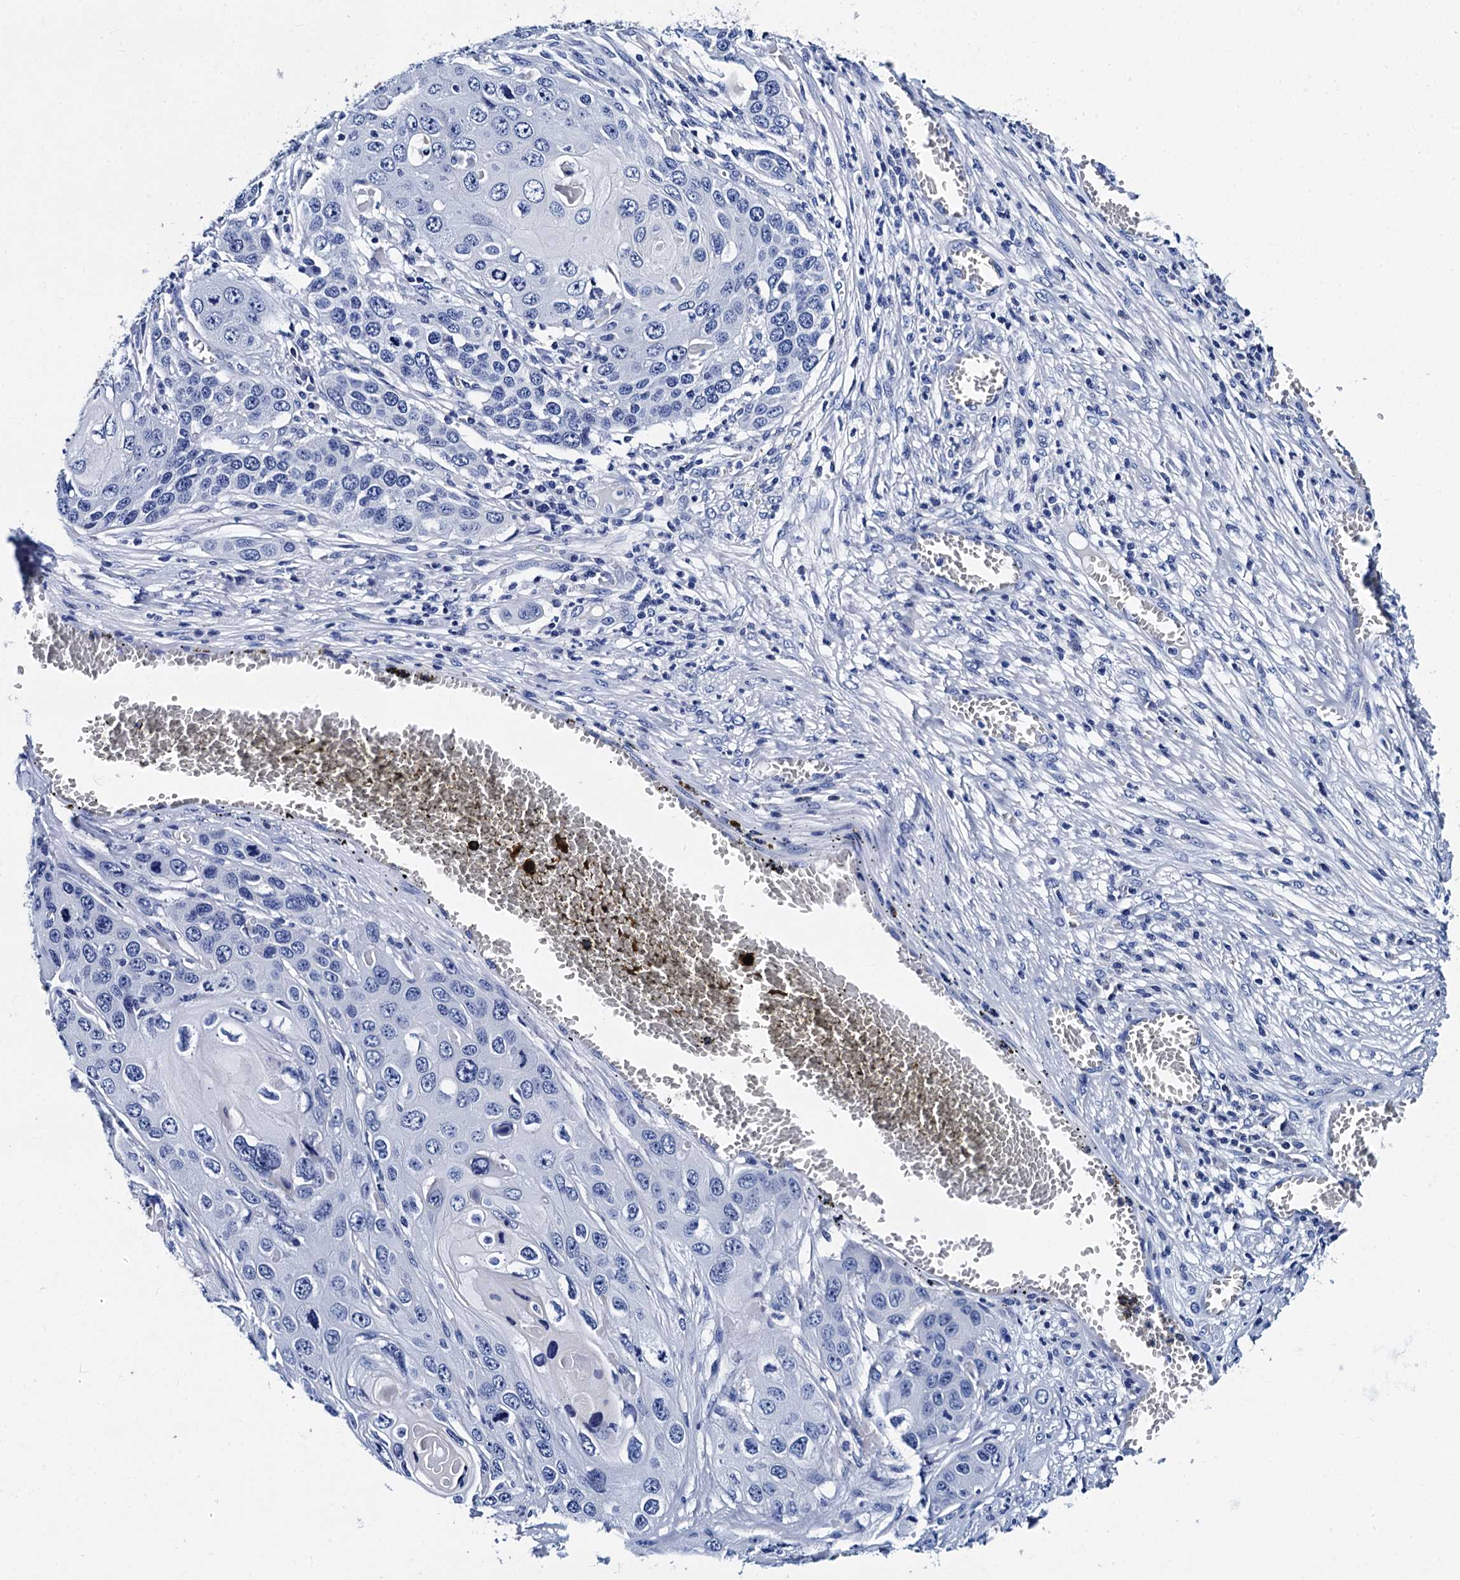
{"staining": {"intensity": "negative", "quantity": "none", "location": "none"}, "tissue": "skin cancer", "cell_type": "Tumor cells", "image_type": "cancer", "snomed": [{"axis": "morphology", "description": "Squamous cell carcinoma, NOS"}, {"axis": "topography", "description": "Skin"}], "caption": "An image of skin cancer stained for a protein exhibits no brown staining in tumor cells.", "gene": "MYBPC3", "patient": {"sex": "male", "age": 55}}